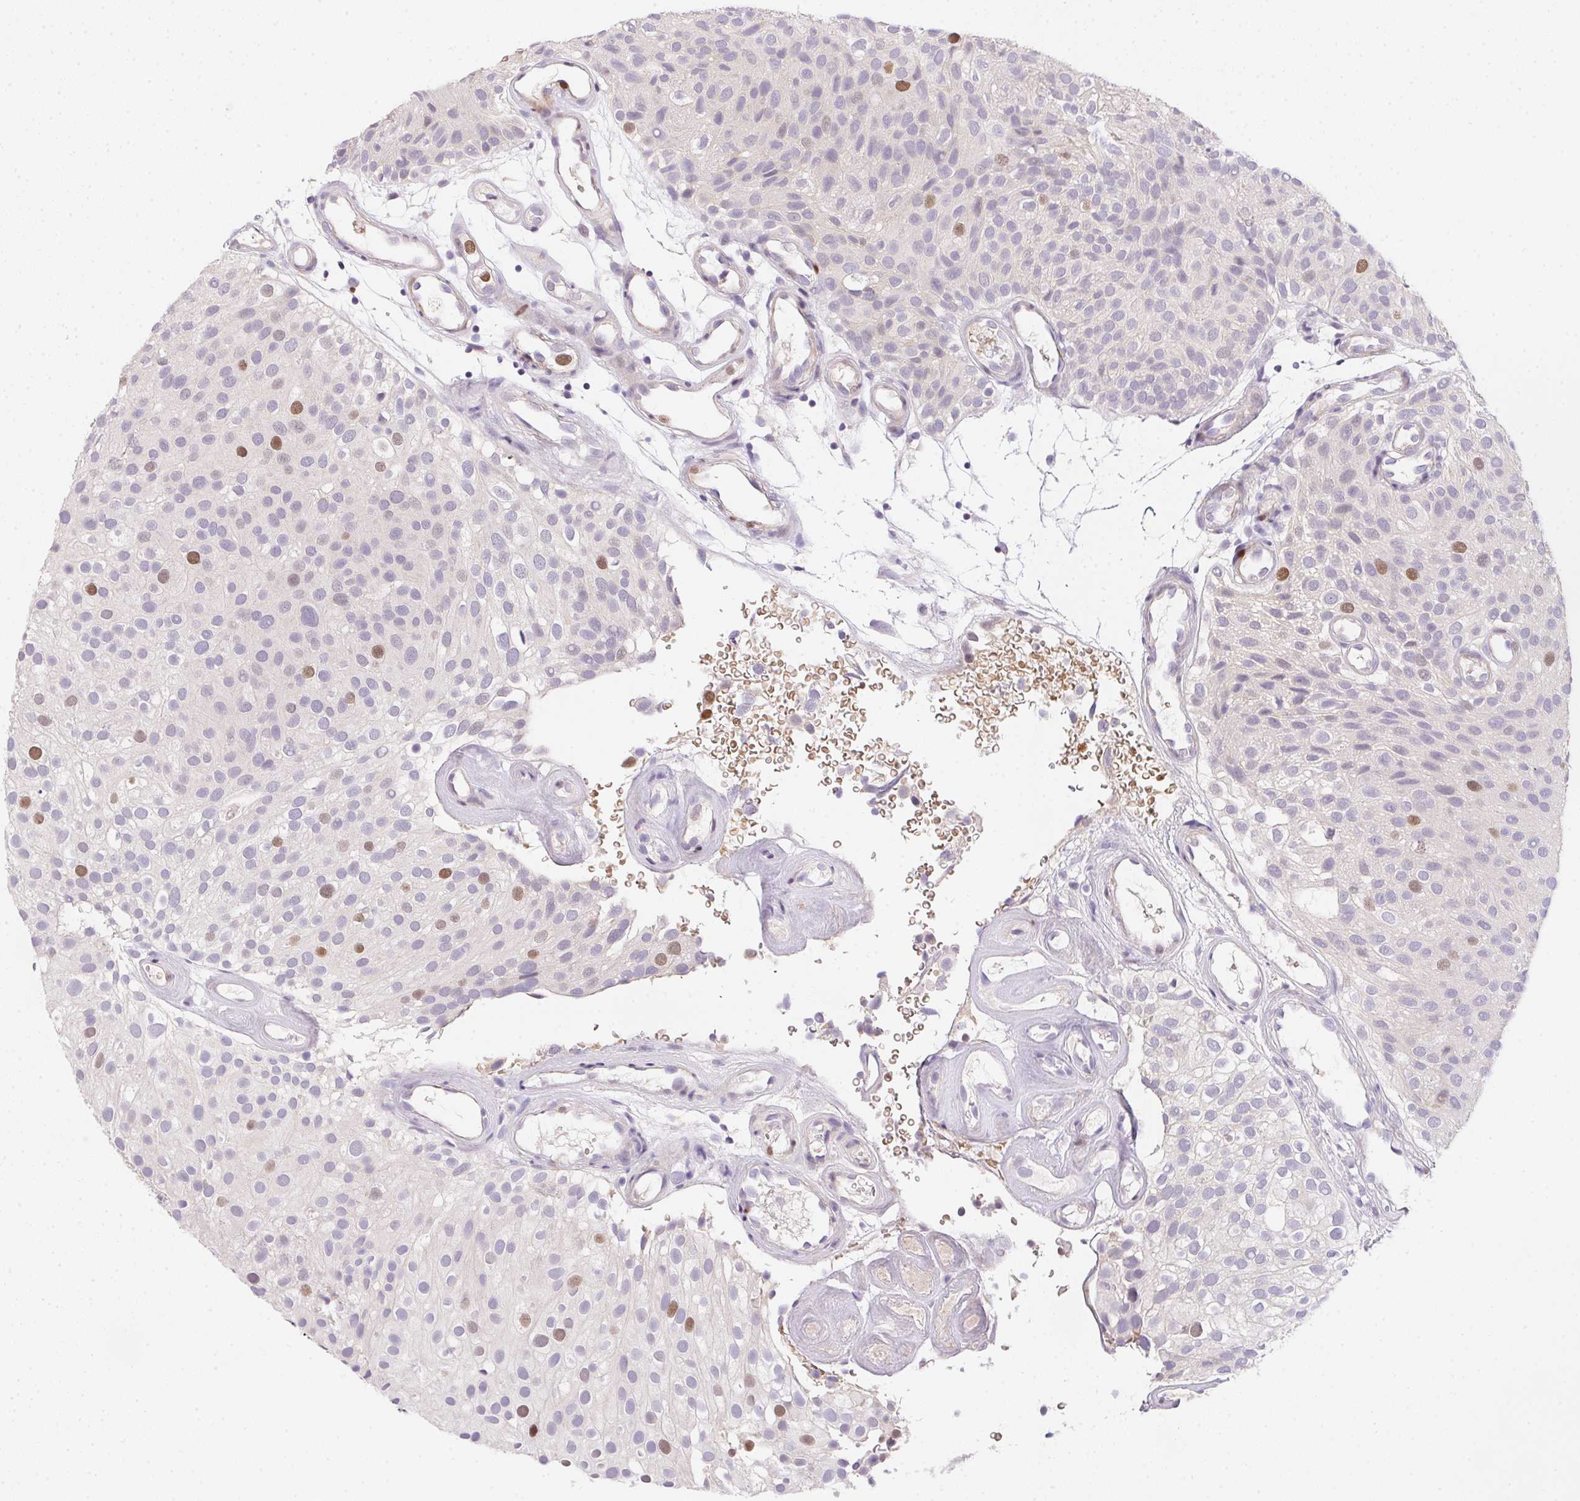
{"staining": {"intensity": "moderate", "quantity": "<25%", "location": "nuclear"}, "tissue": "urothelial cancer", "cell_type": "Tumor cells", "image_type": "cancer", "snomed": [{"axis": "morphology", "description": "Urothelial carcinoma, Low grade"}, {"axis": "topography", "description": "Urinary bladder"}], "caption": "A micrograph of human urothelial cancer stained for a protein demonstrates moderate nuclear brown staining in tumor cells.", "gene": "HELLS", "patient": {"sex": "male", "age": 78}}